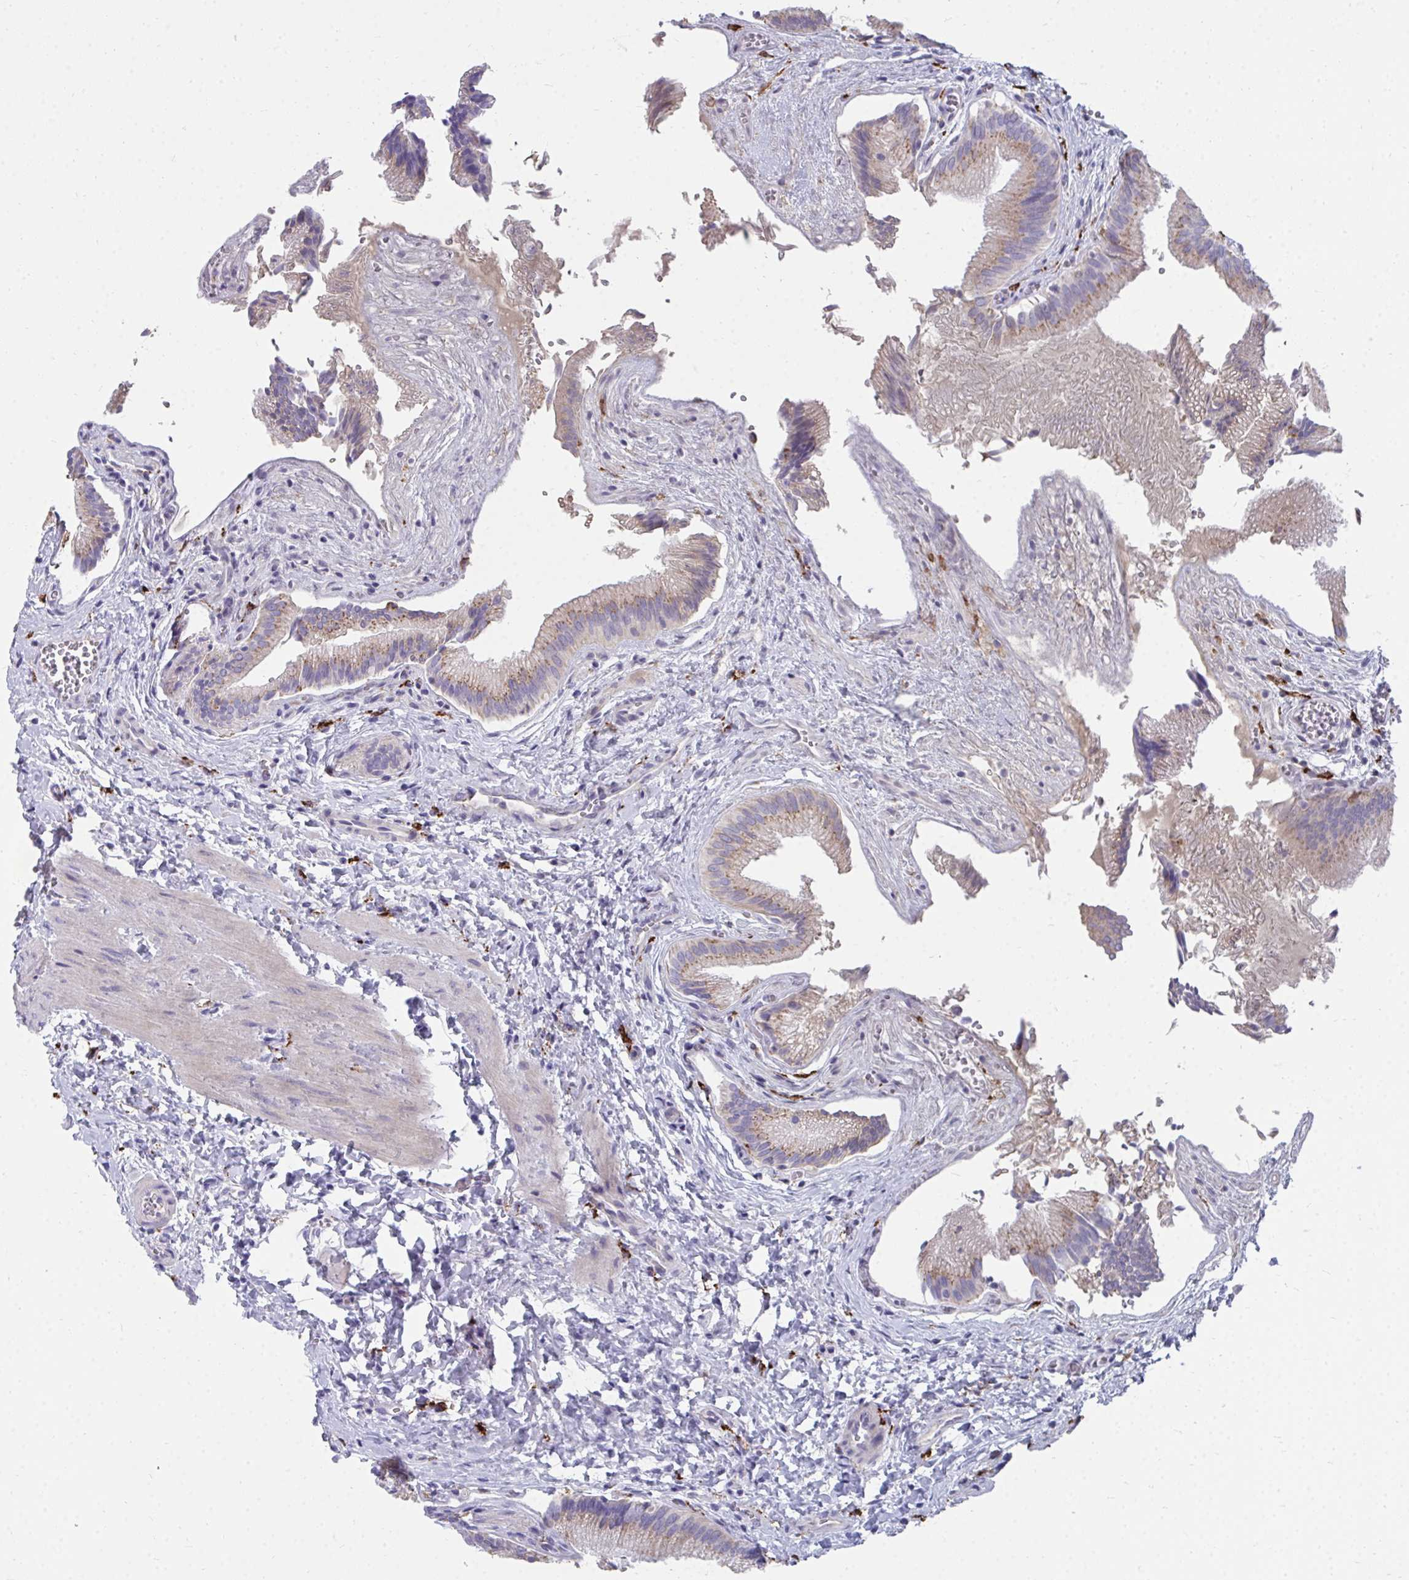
{"staining": {"intensity": "moderate", "quantity": "25%-75%", "location": "cytoplasmic/membranous"}, "tissue": "gallbladder", "cell_type": "Glandular cells", "image_type": "normal", "snomed": [{"axis": "morphology", "description": "Normal tissue, NOS"}, {"axis": "topography", "description": "Gallbladder"}], "caption": "This micrograph shows immunohistochemistry (IHC) staining of unremarkable human gallbladder, with medium moderate cytoplasmic/membranous staining in about 25%-75% of glandular cells.", "gene": "CD163", "patient": {"sex": "male", "age": 17}}